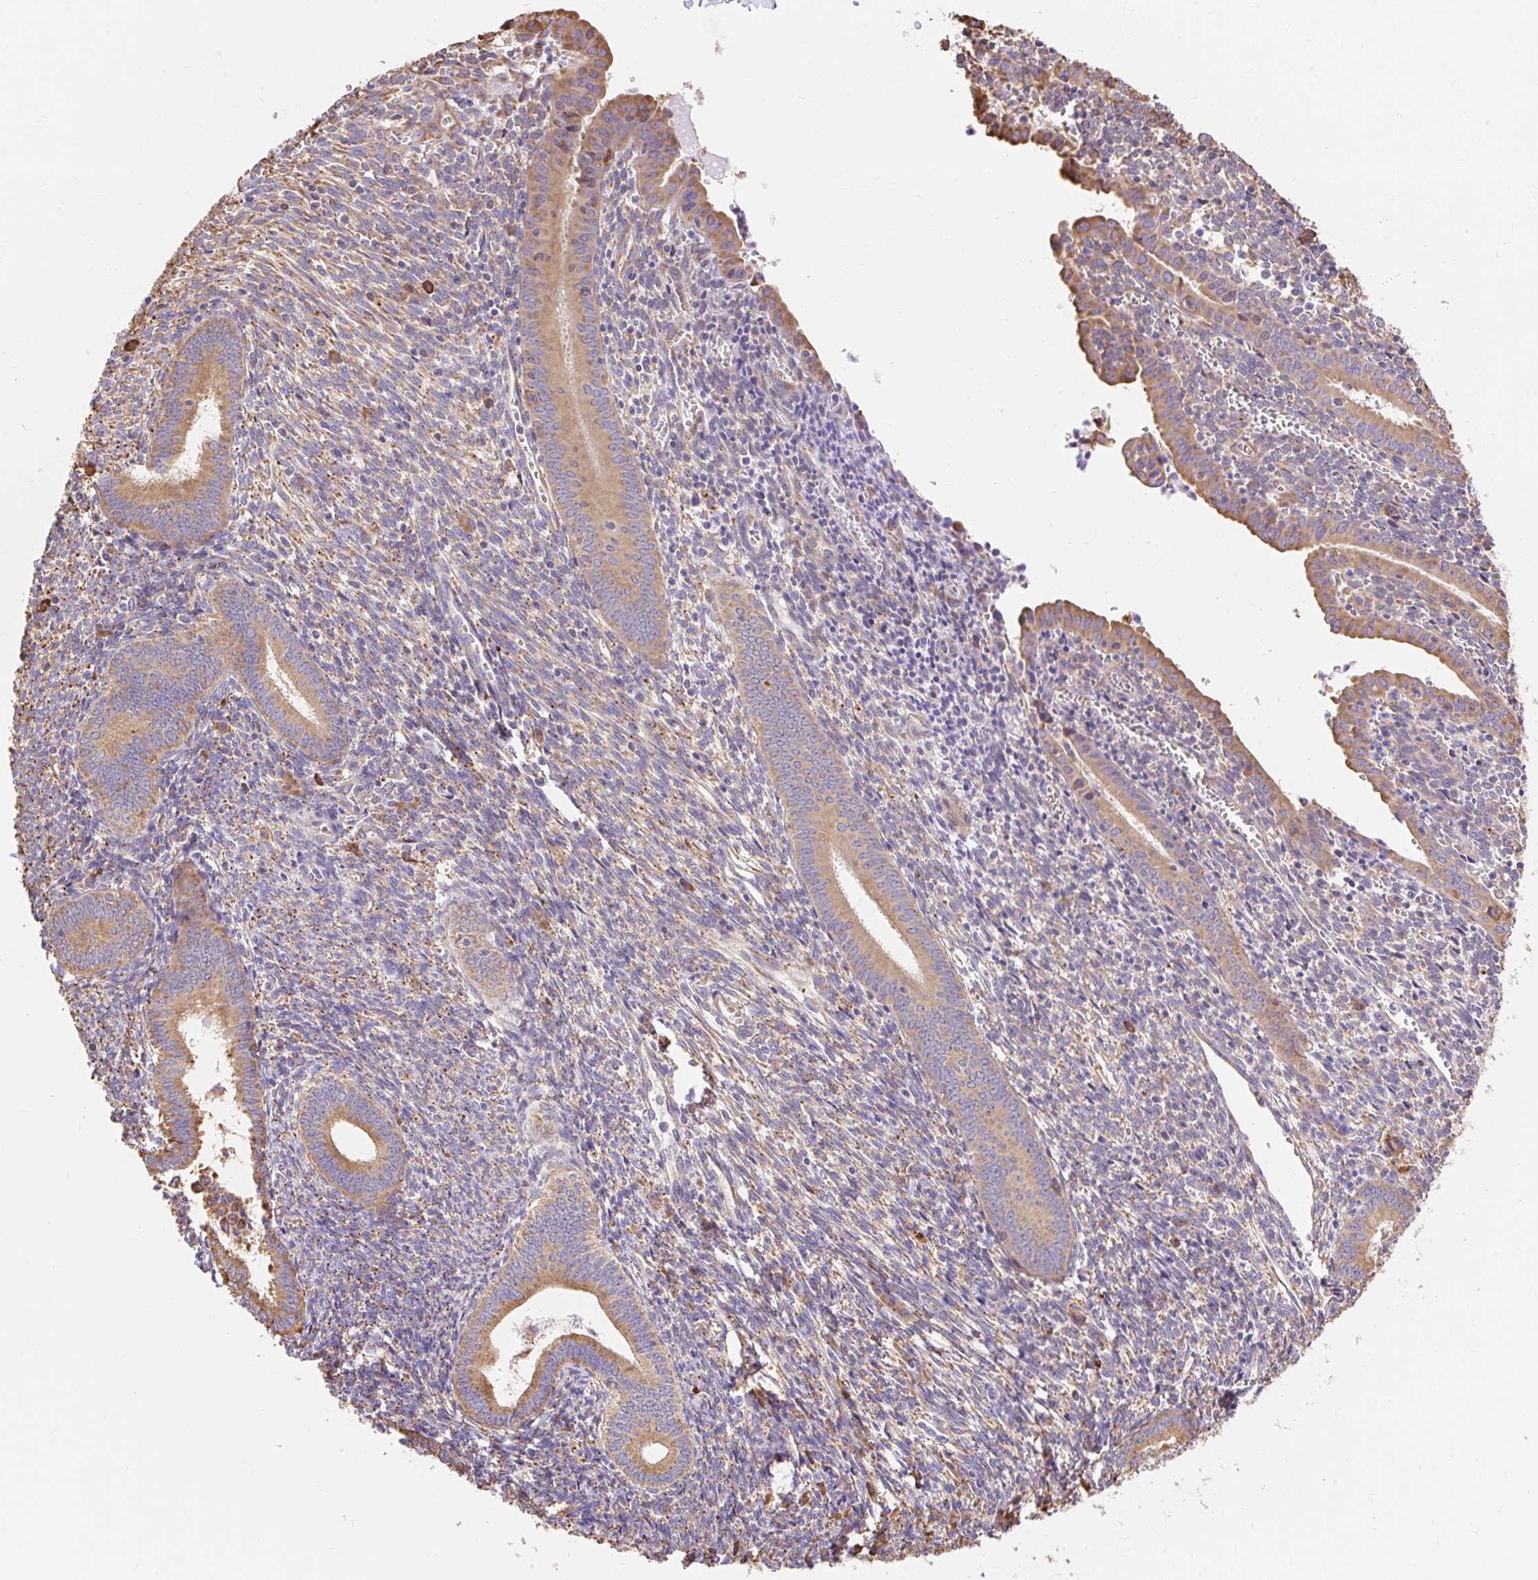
{"staining": {"intensity": "moderate", "quantity": ">75%", "location": "cytoplasmic/membranous"}, "tissue": "endometrium", "cell_type": "Cells in endometrial stroma", "image_type": "normal", "snomed": [{"axis": "morphology", "description": "Normal tissue, NOS"}, {"axis": "topography", "description": "Endometrium"}], "caption": "Moderate cytoplasmic/membranous positivity is identified in about >75% of cells in endometrial stroma in normal endometrium.", "gene": "ENSG00000260836", "patient": {"sex": "female", "age": 41}}